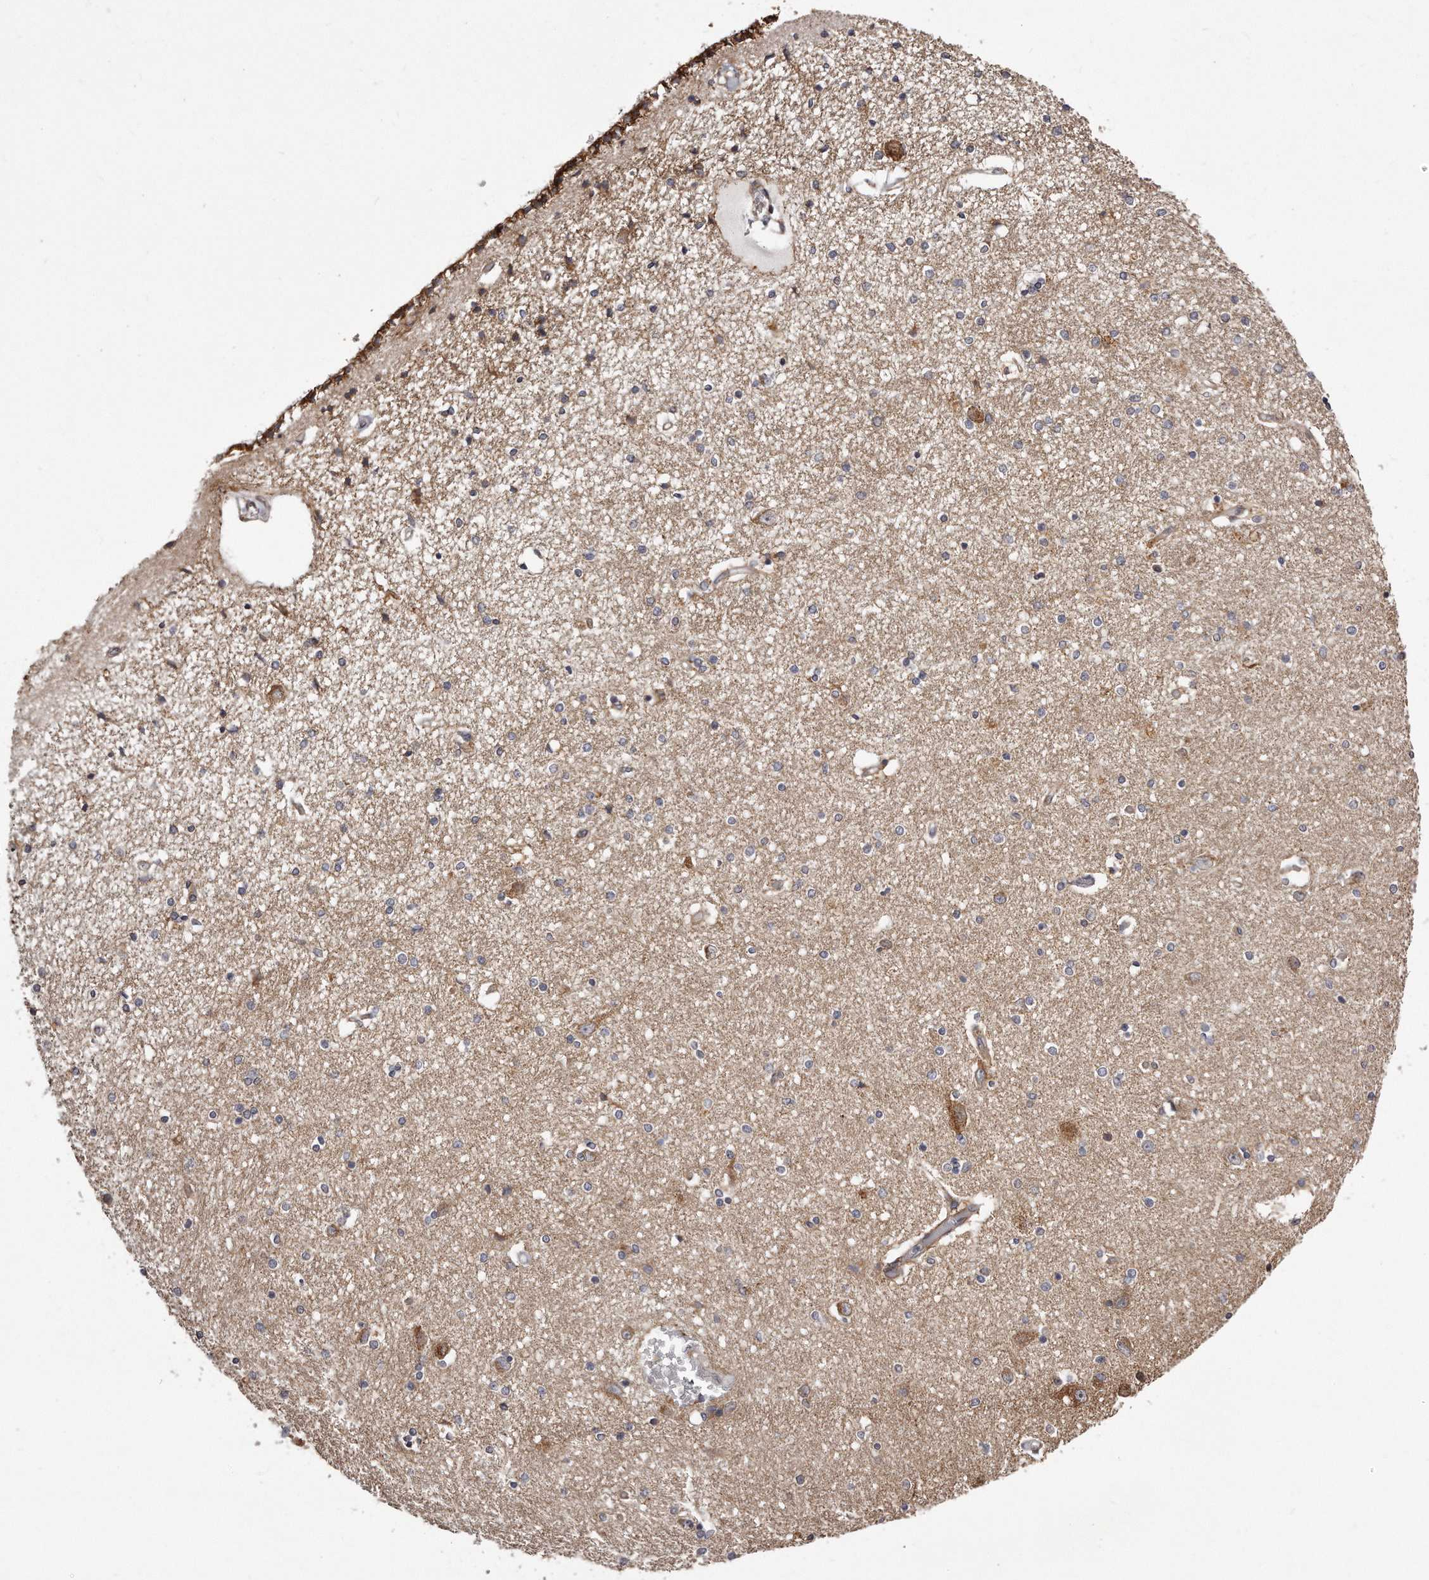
{"staining": {"intensity": "moderate", "quantity": "<25%", "location": "cytoplasmic/membranous"}, "tissue": "hippocampus", "cell_type": "Glial cells", "image_type": "normal", "snomed": [{"axis": "morphology", "description": "Normal tissue, NOS"}, {"axis": "topography", "description": "Hippocampus"}], "caption": "This micrograph displays unremarkable hippocampus stained with IHC to label a protein in brown. The cytoplasmic/membranous of glial cells show moderate positivity for the protein. Nuclei are counter-stained blue.", "gene": "TRAPPC14", "patient": {"sex": "female", "age": 54}}